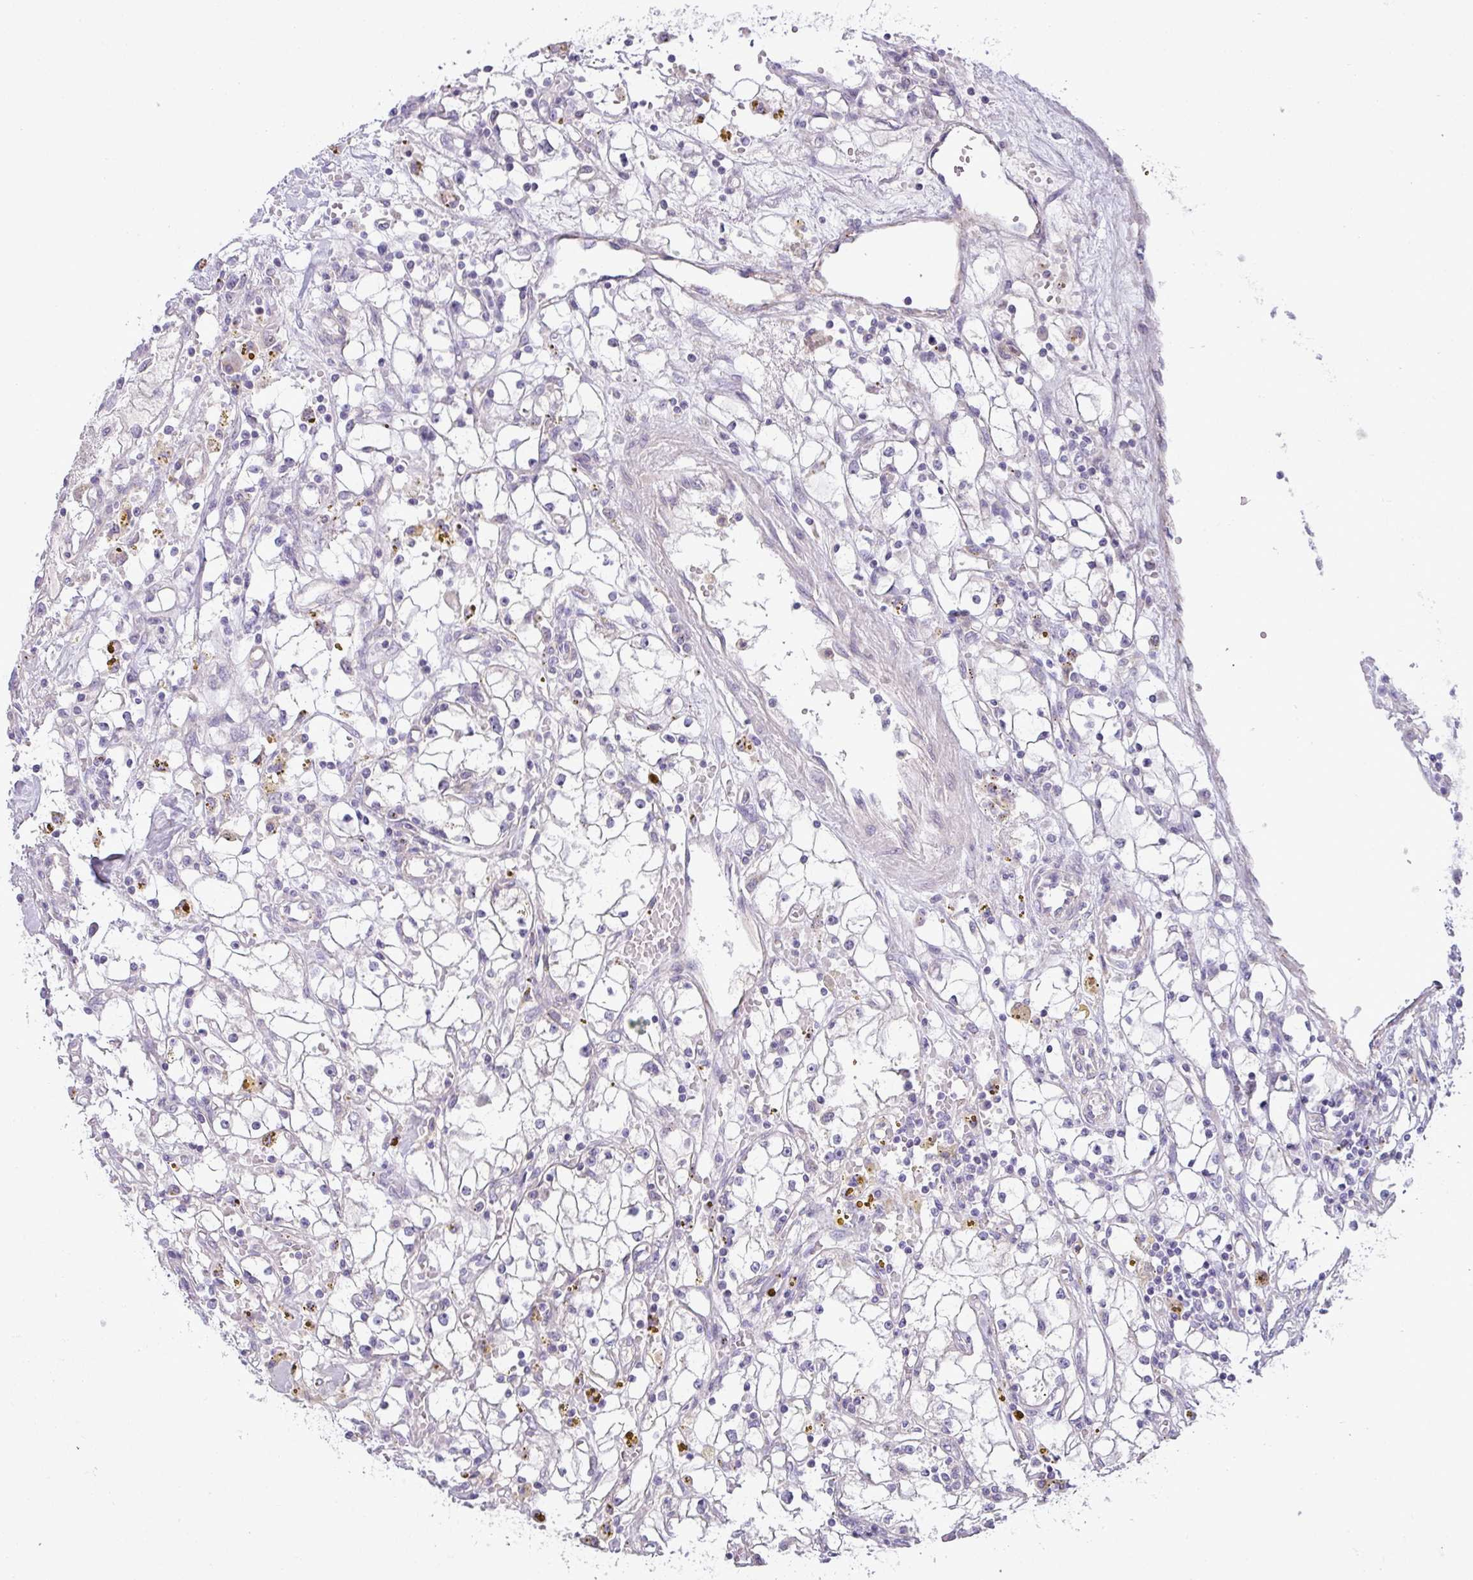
{"staining": {"intensity": "negative", "quantity": "none", "location": "none"}, "tissue": "renal cancer", "cell_type": "Tumor cells", "image_type": "cancer", "snomed": [{"axis": "morphology", "description": "Adenocarcinoma, NOS"}, {"axis": "topography", "description": "Kidney"}], "caption": "An immunohistochemistry micrograph of adenocarcinoma (renal) is shown. There is no staining in tumor cells of adenocarcinoma (renal). (DAB (3,3'-diaminobenzidine) immunohistochemistry (IHC) visualized using brightfield microscopy, high magnification).", "gene": "HBEGF", "patient": {"sex": "male", "age": 56}}